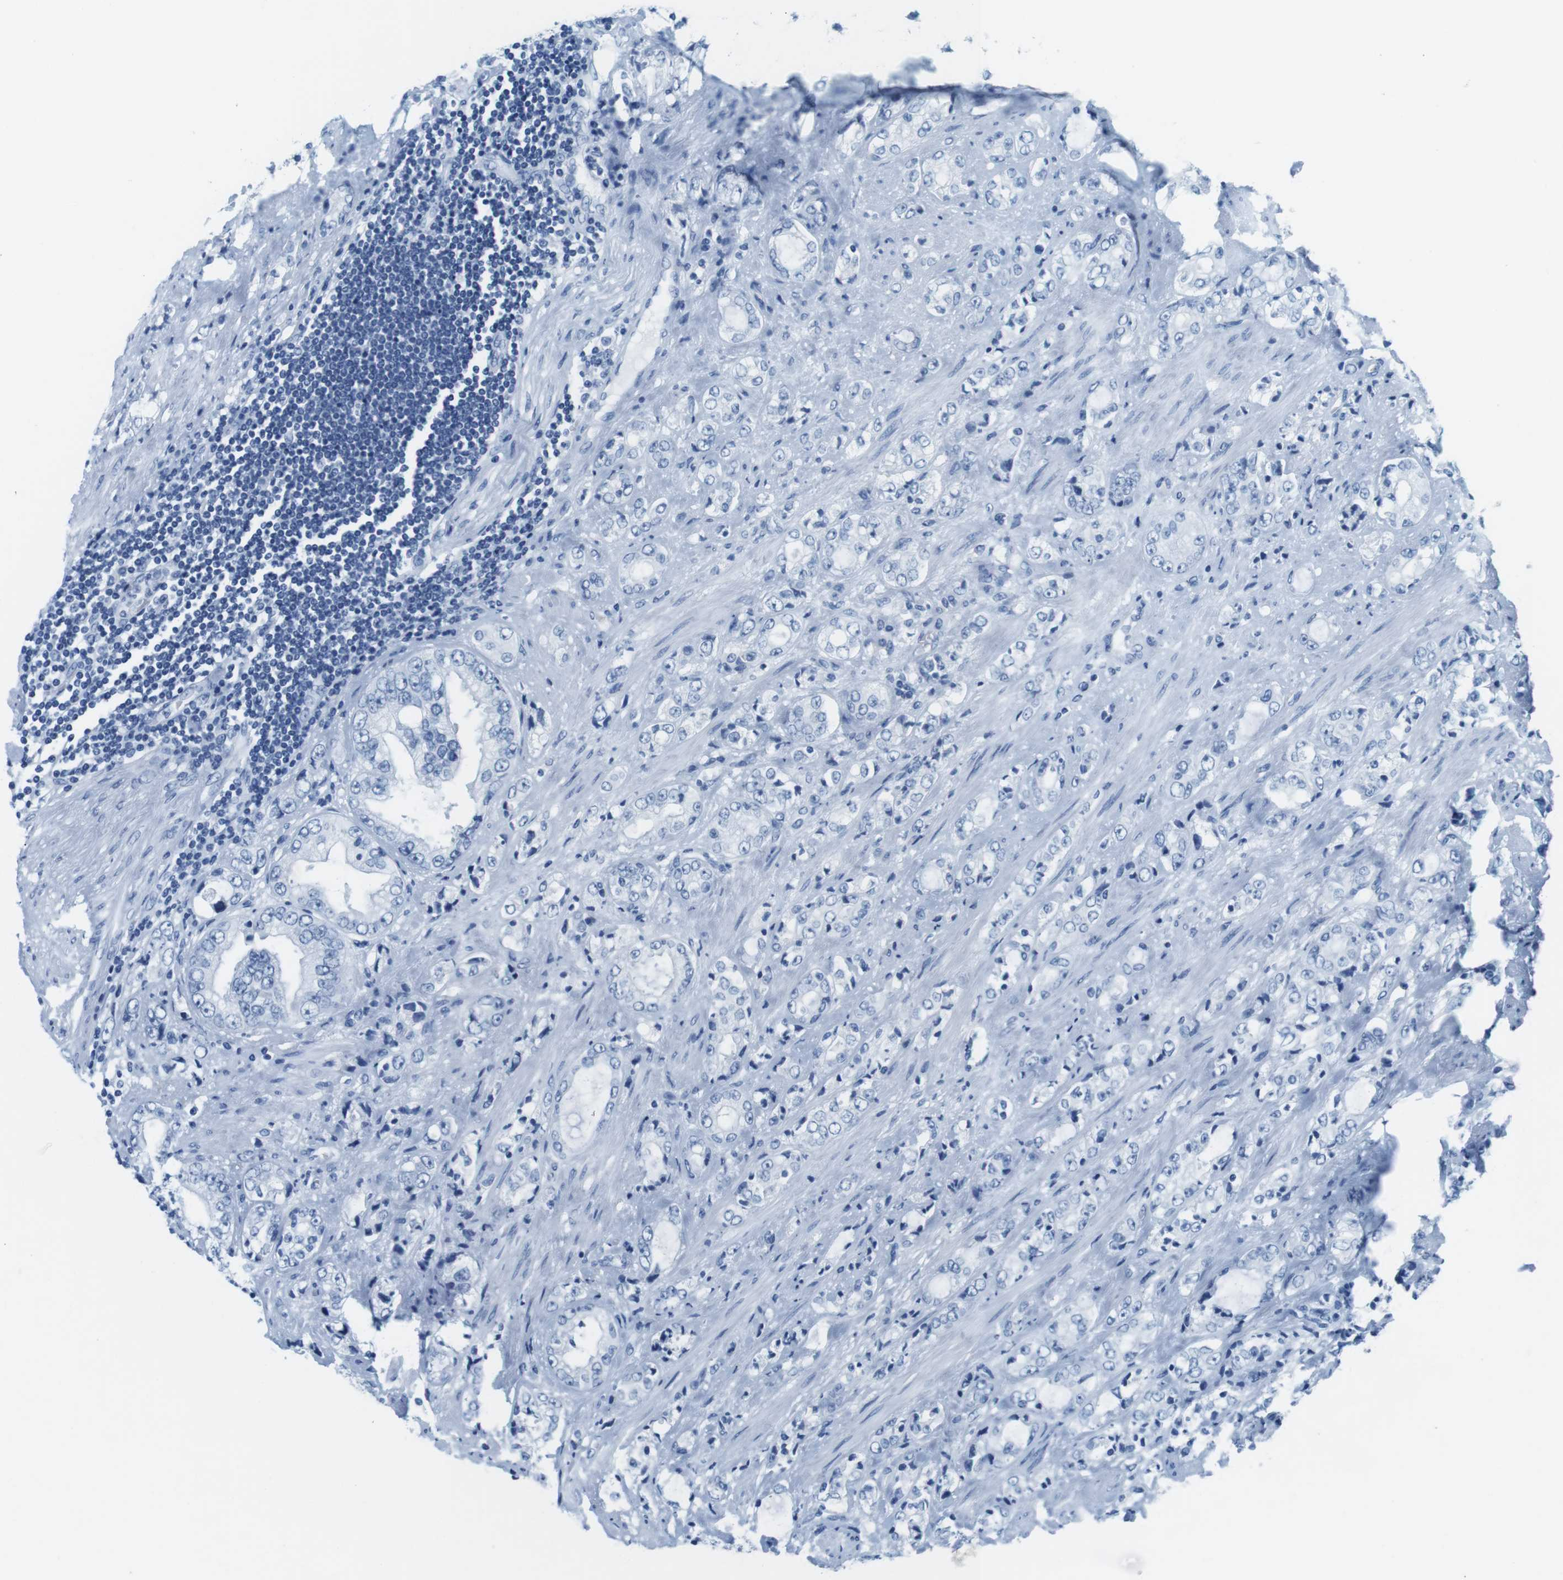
{"staining": {"intensity": "negative", "quantity": "none", "location": "none"}, "tissue": "prostate cancer", "cell_type": "Tumor cells", "image_type": "cancer", "snomed": [{"axis": "morphology", "description": "Adenocarcinoma, High grade"}, {"axis": "topography", "description": "Prostate"}], "caption": "The histopathology image exhibits no significant staining in tumor cells of prostate high-grade adenocarcinoma.", "gene": "CYP2C9", "patient": {"sex": "male", "age": 61}}